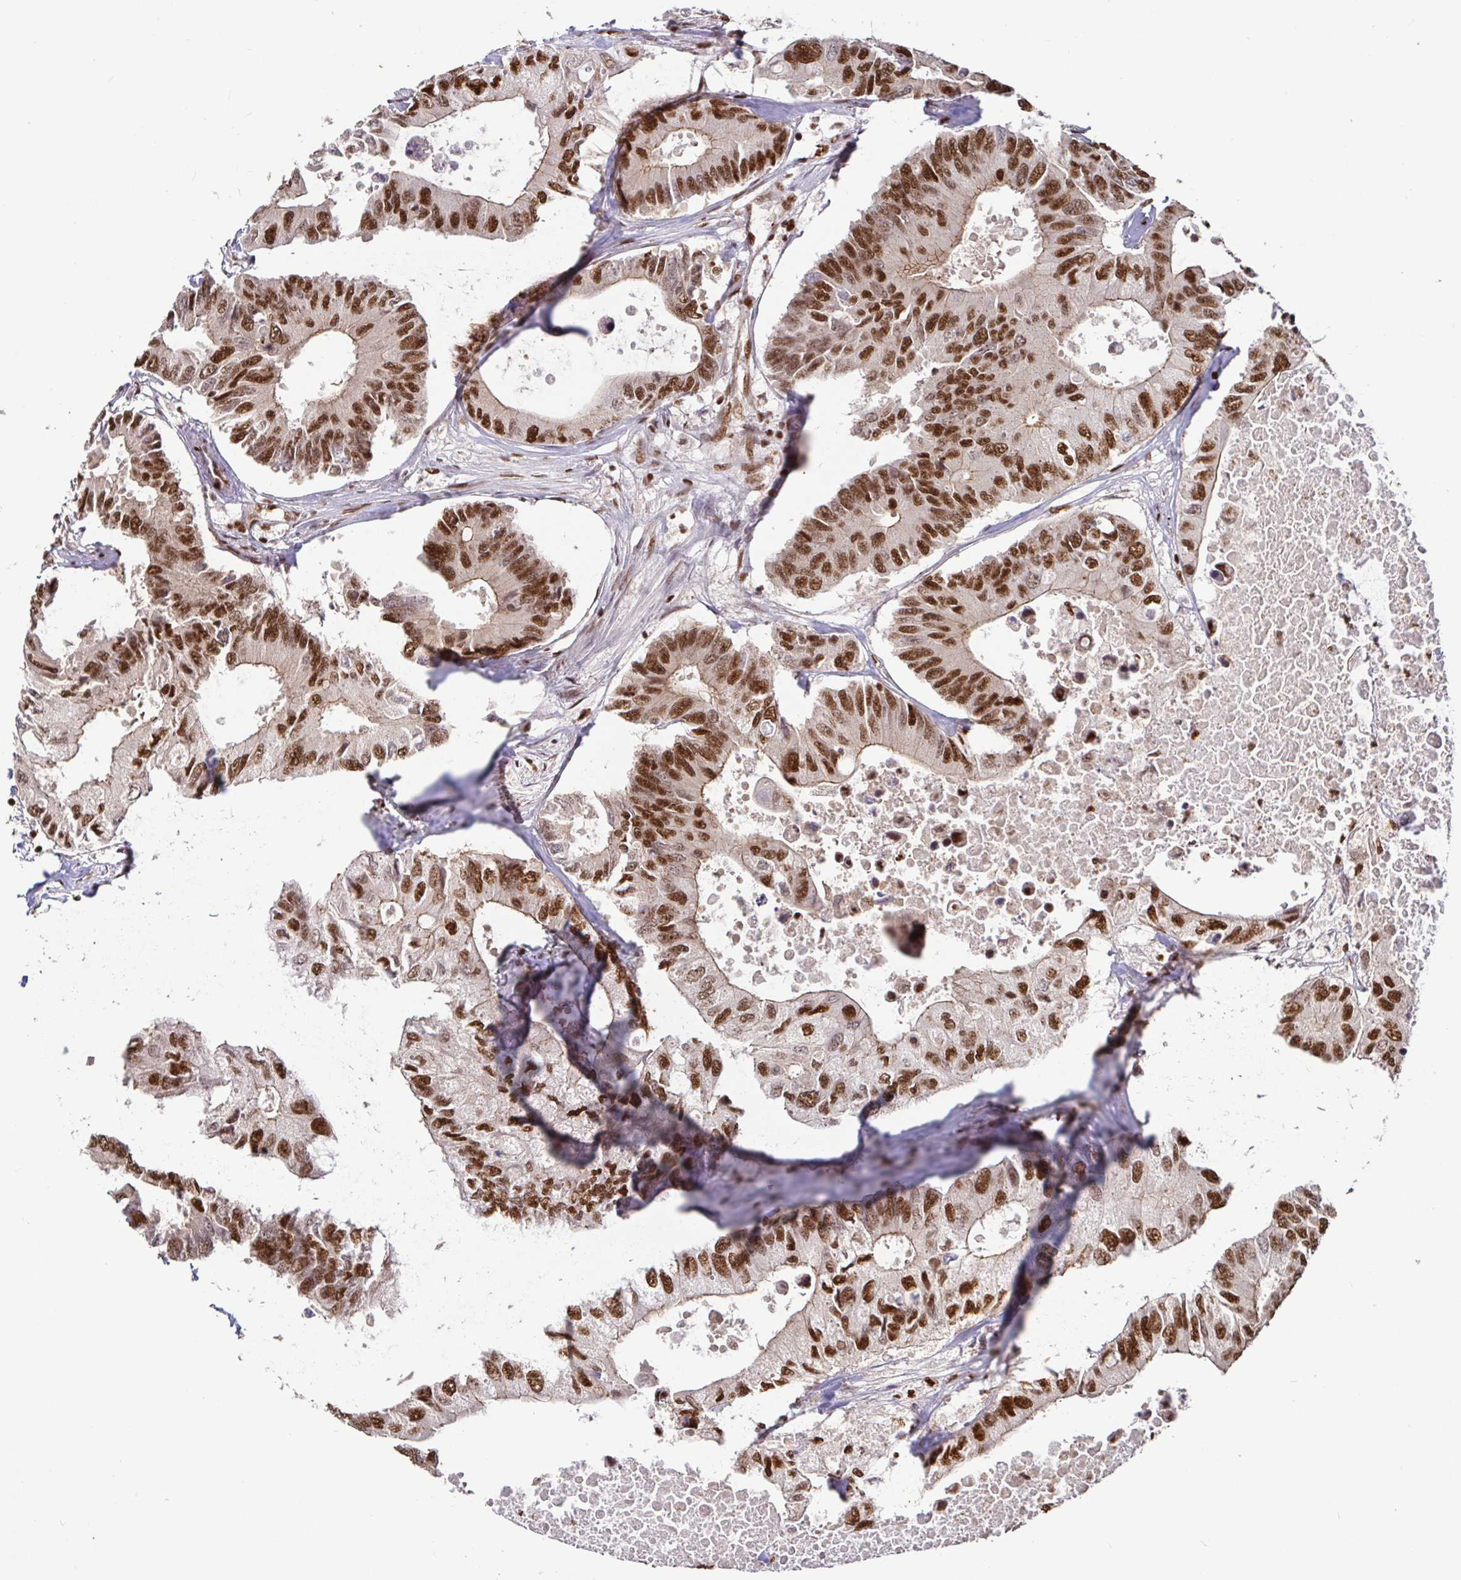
{"staining": {"intensity": "strong", "quantity": ">75%", "location": "cytoplasmic/membranous,nuclear"}, "tissue": "colorectal cancer", "cell_type": "Tumor cells", "image_type": "cancer", "snomed": [{"axis": "morphology", "description": "Adenocarcinoma, NOS"}, {"axis": "topography", "description": "Colon"}], "caption": "Human colorectal cancer (adenocarcinoma) stained with a protein marker shows strong staining in tumor cells.", "gene": "SP3", "patient": {"sex": "male", "age": 71}}